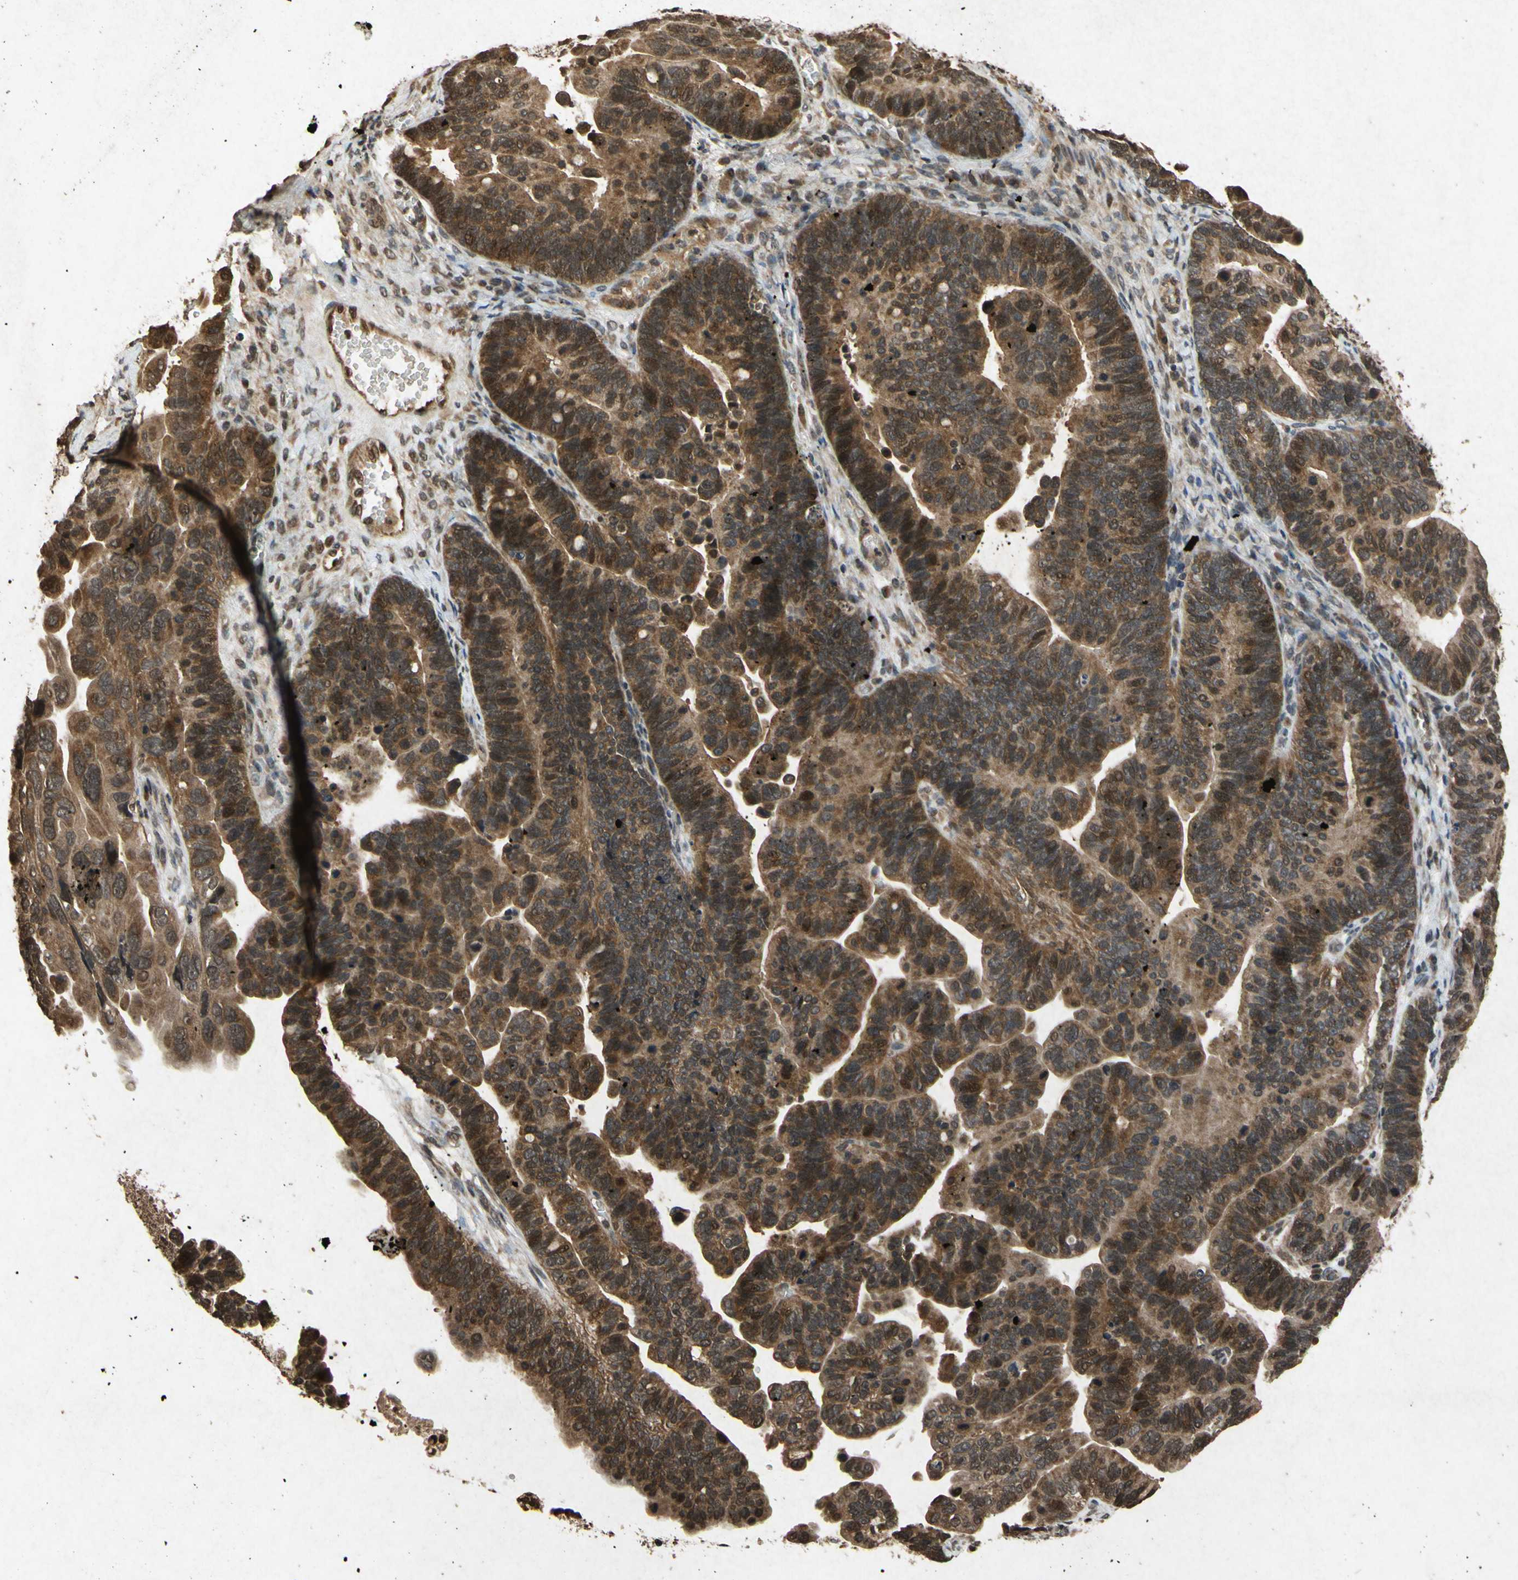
{"staining": {"intensity": "moderate", "quantity": ">75%", "location": "cytoplasmic/membranous,nuclear"}, "tissue": "ovarian cancer", "cell_type": "Tumor cells", "image_type": "cancer", "snomed": [{"axis": "morphology", "description": "Cystadenocarcinoma, serous, NOS"}, {"axis": "topography", "description": "Ovary"}], "caption": "Immunohistochemistry (IHC) photomicrograph of neoplastic tissue: ovarian cancer (serous cystadenocarcinoma) stained using IHC exhibits medium levels of moderate protein expression localized specifically in the cytoplasmic/membranous and nuclear of tumor cells, appearing as a cytoplasmic/membranous and nuclear brown color.", "gene": "ATP6V1H", "patient": {"sex": "female", "age": 56}}